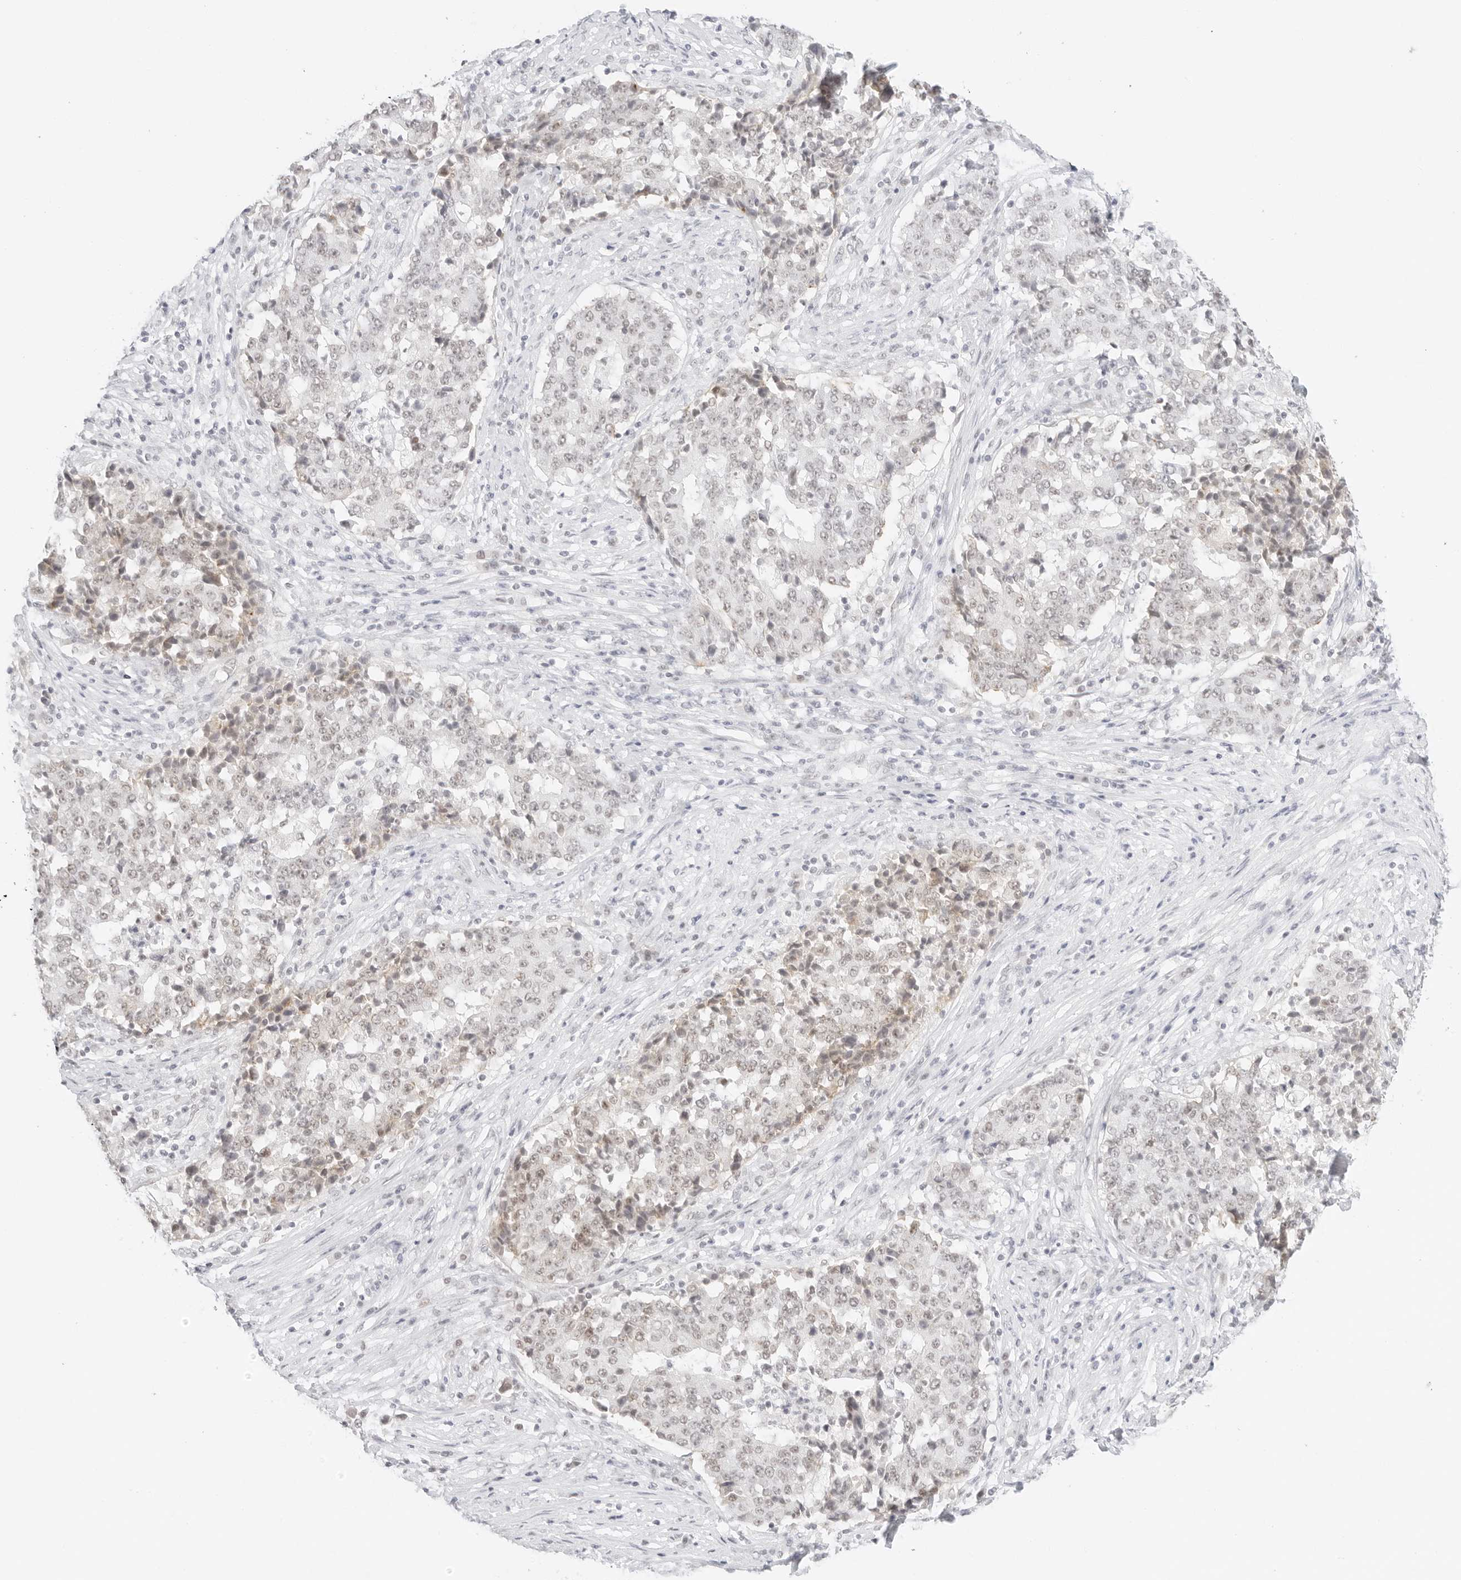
{"staining": {"intensity": "negative", "quantity": "none", "location": "none"}, "tissue": "stomach cancer", "cell_type": "Tumor cells", "image_type": "cancer", "snomed": [{"axis": "morphology", "description": "Adenocarcinoma, NOS"}, {"axis": "topography", "description": "Stomach"}], "caption": "Tumor cells show no significant protein positivity in stomach cancer. Nuclei are stained in blue.", "gene": "ITGA6", "patient": {"sex": "male", "age": 59}}